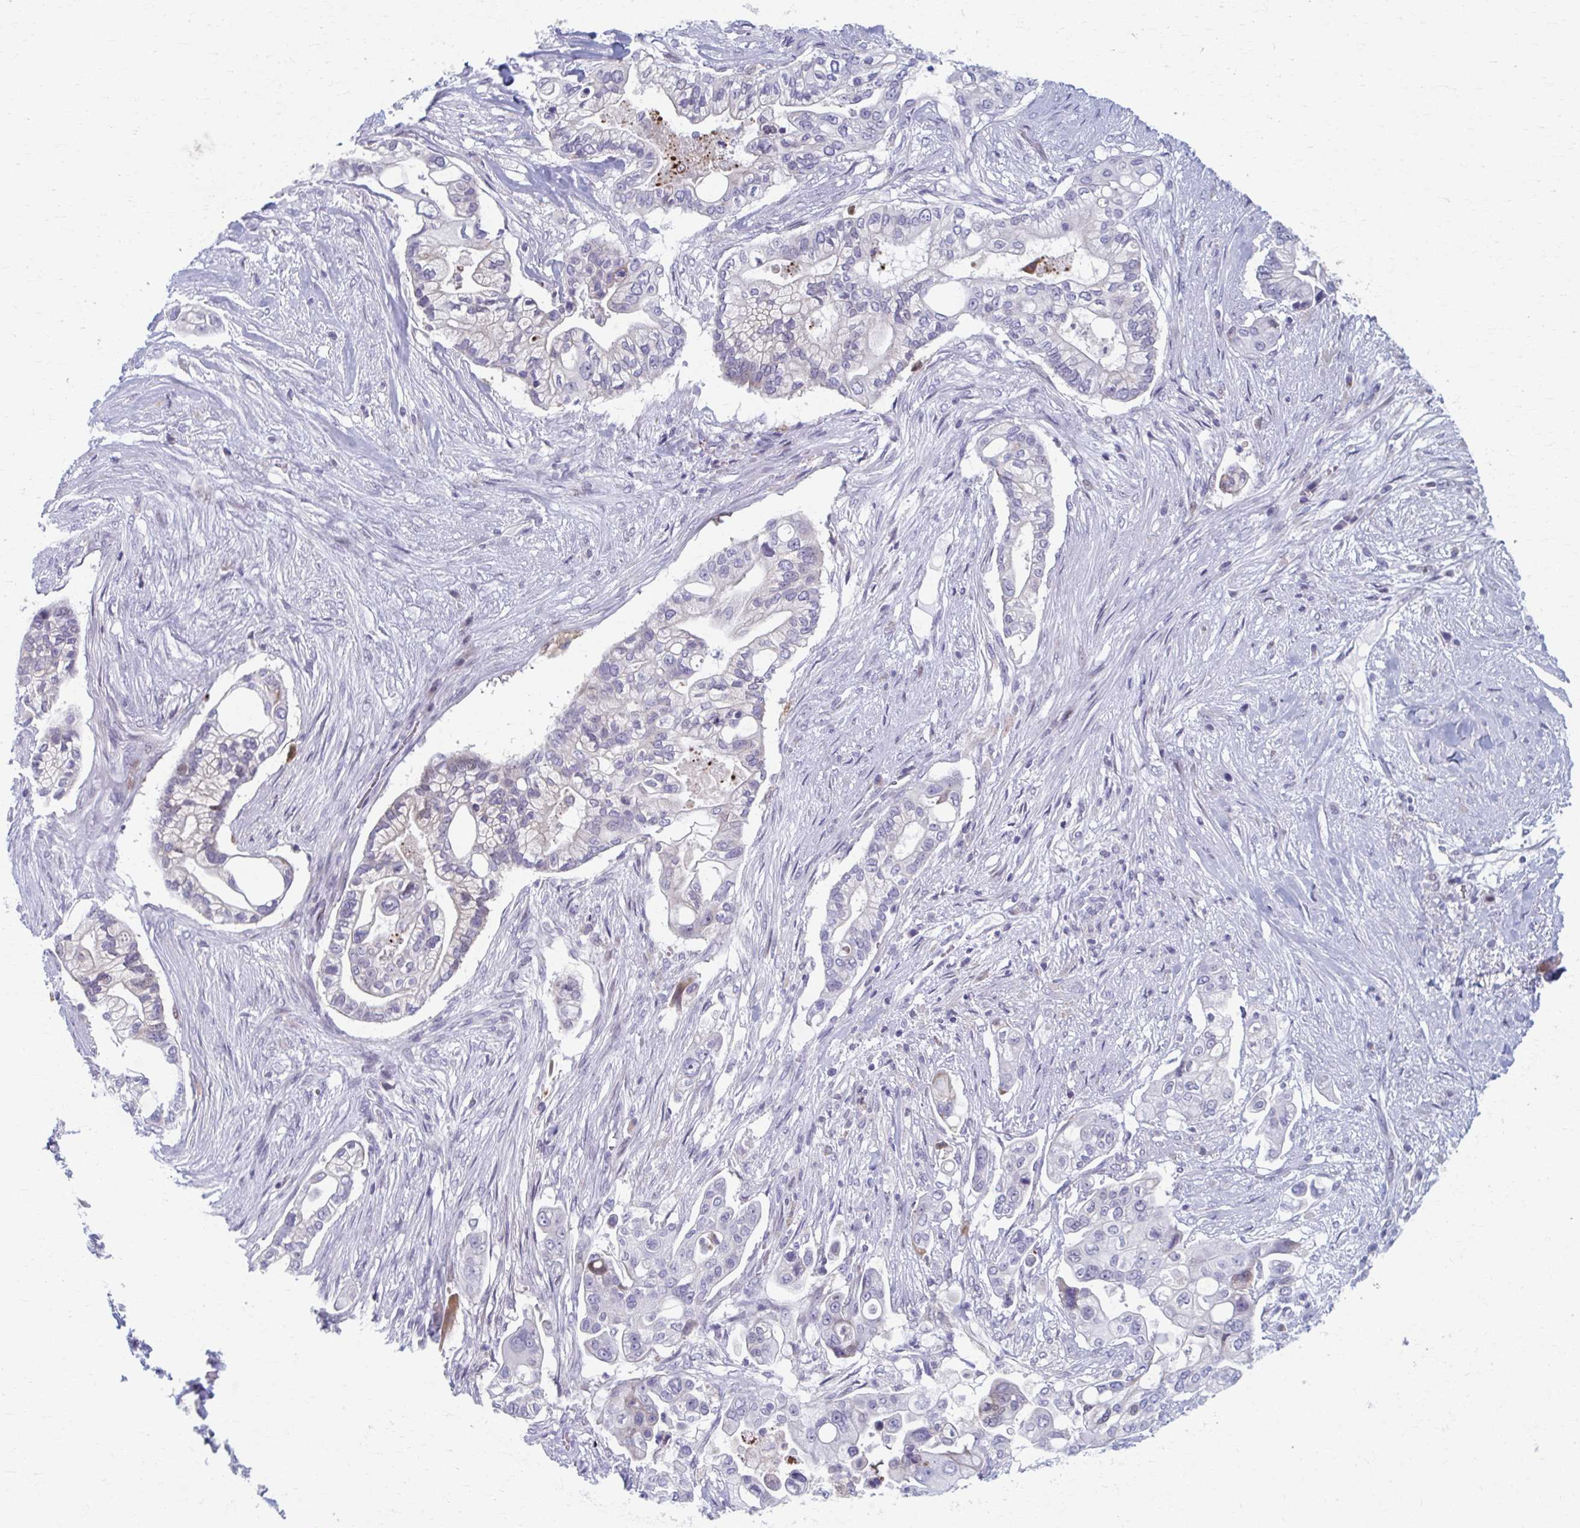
{"staining": {"intensity": "negative", "quantity": "none", "location": "none"}, "tissue": "pancreatic cancer", "cell_type": "Tumor cells", "image_type": "cancer", "snomed": [{"axis": "morphology", "description": "Adenocarcinoma, NOS"}, {"axis": "topography", "description": "Pancreas"}], "caption": "This histopathology image is of pancreatic cancer (adenocarcinoma) stained with immunohistochemistry to label a protein in brown with the nuclei are counter-stained blue. There is no staining in tumor cells.", "gene": "ABHD16B", "patient": {"sex": "female", "age": 69}}